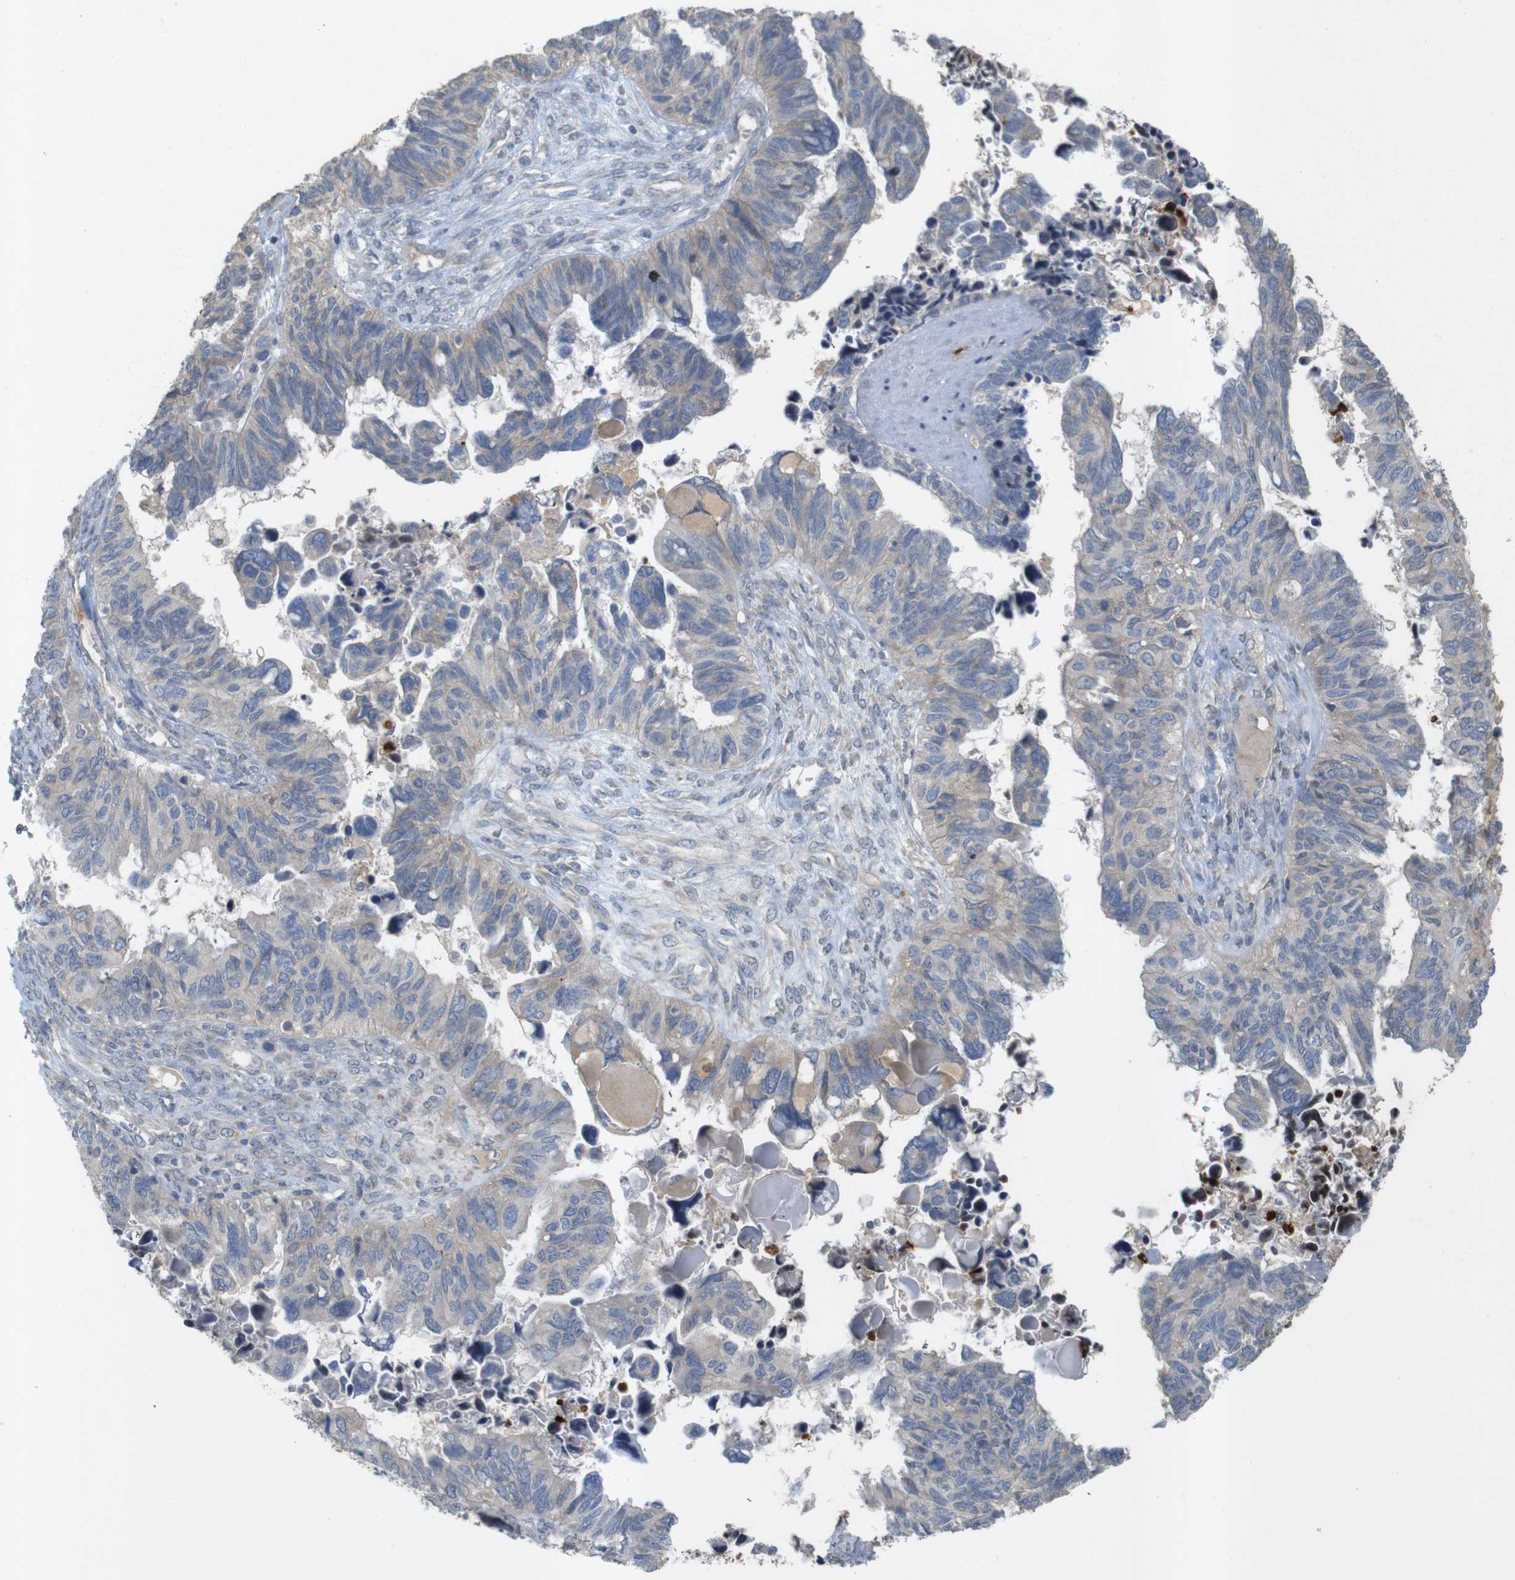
{"staining": {"intensity": "weak", "quantity": "<25%", "location": "cytoplasmic/membranous"}, "tissue": "ovarian cancer", "cell_type": "Tumor cells", "image_type": "cancer", "snomed": [{"axis": "morphology", "description": "Cystadenocarcinoma, serous, NOS"}, {"axis": "topography", "description": "Ovary"}], "caption": "Protein analysis of ovarian serous cystadenocarcinoma demonstrates no significant staining in tumor cells.", "gene": "TSPAN14", "patient": {"sex": "female", "age": 79}}